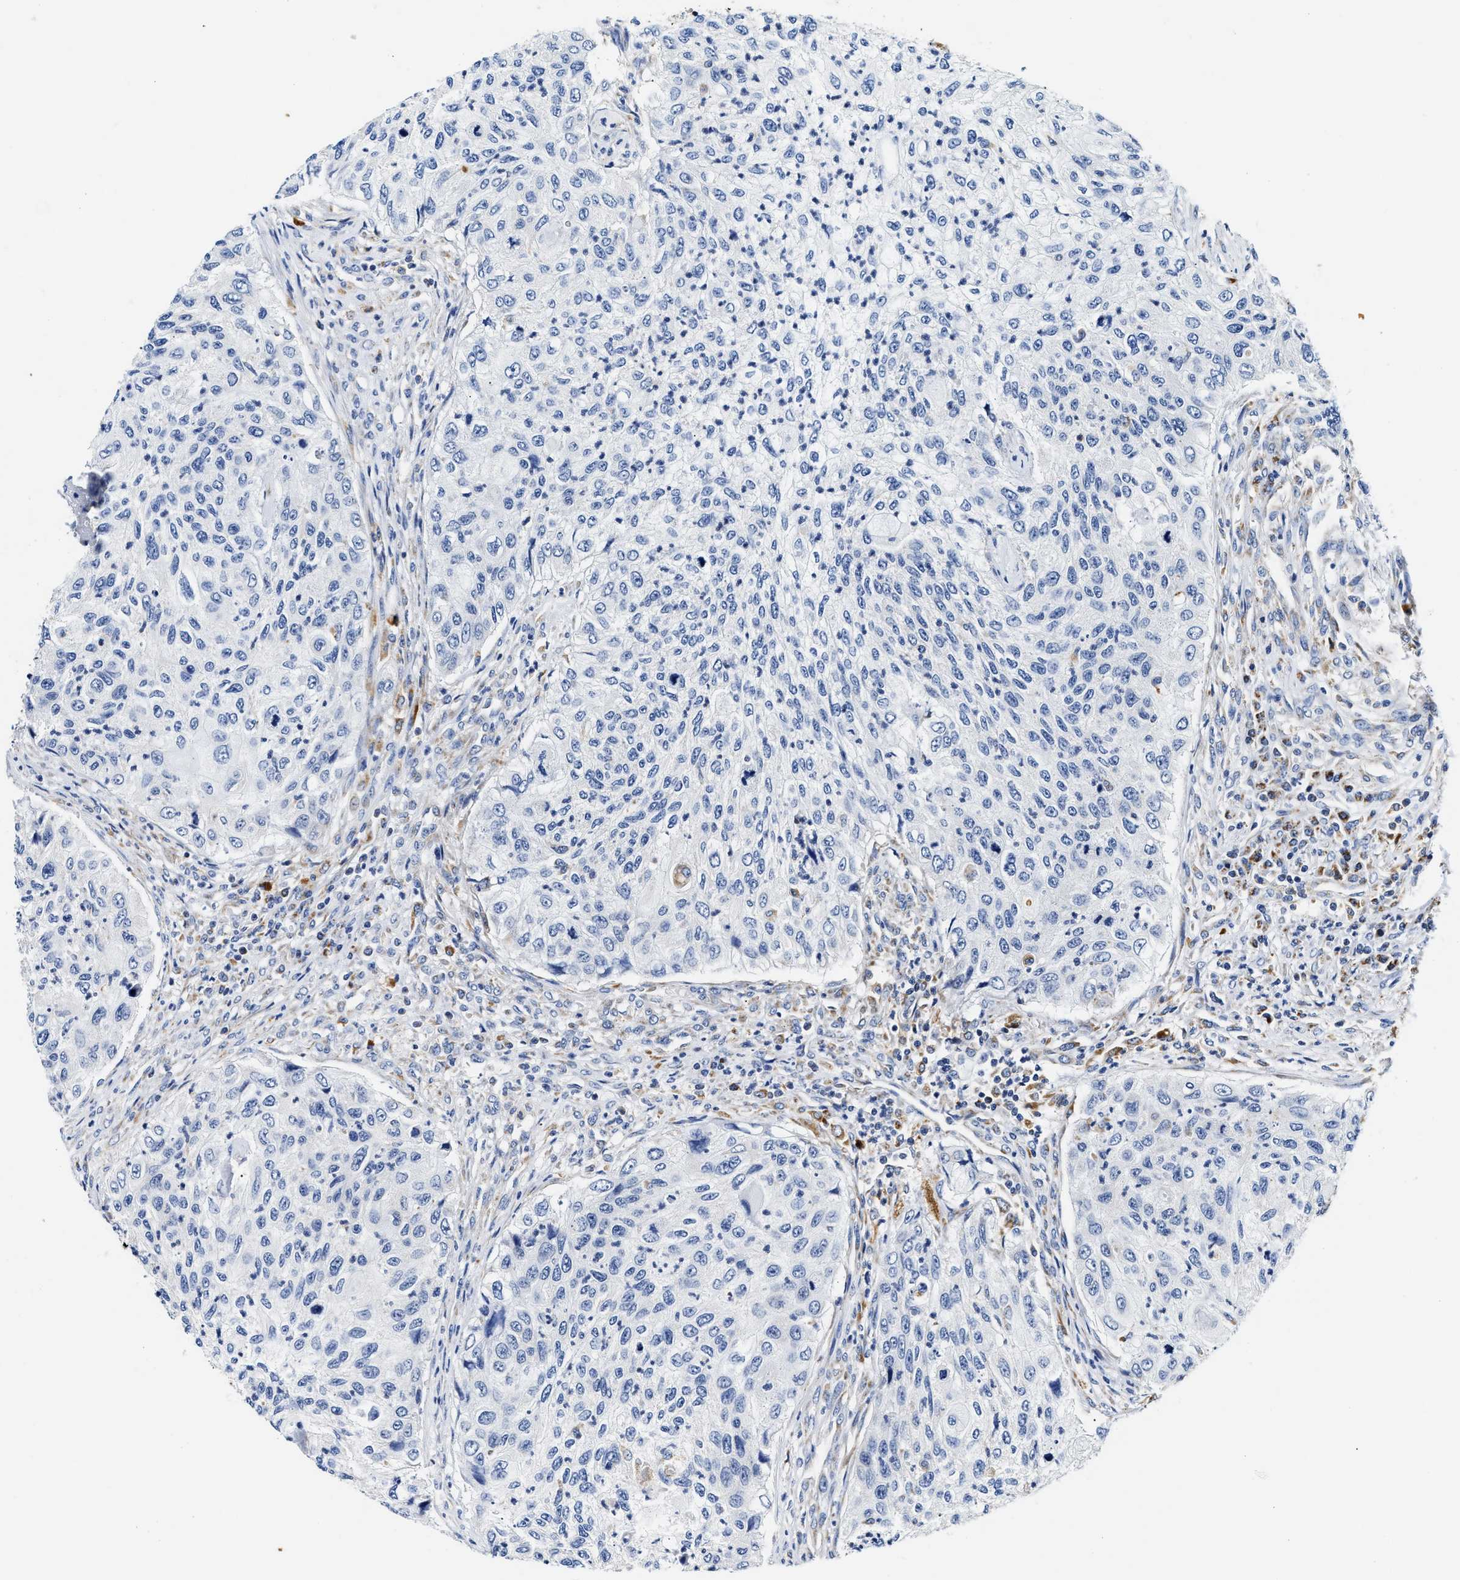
{"staining": {"intensity": "negative", "quantity": "none", "location": "none"}, "tissue": "urothelial cancer", "cell_type": "Tumor cells", "image_type": "cancer", "snomed": [{"axis": "morphology", "description": "Urothelial carcinoma, High grade"}, {"axis": "topography", "description": "Urinary bladder"}], "caption": "This is a micrograph of immunohistochemistry staining of high-grade urothelial carcinoma, which shows no positivity in tumor cells.", "gene": "ACADVL", "patient": {"sex": "female", "age": 60}}